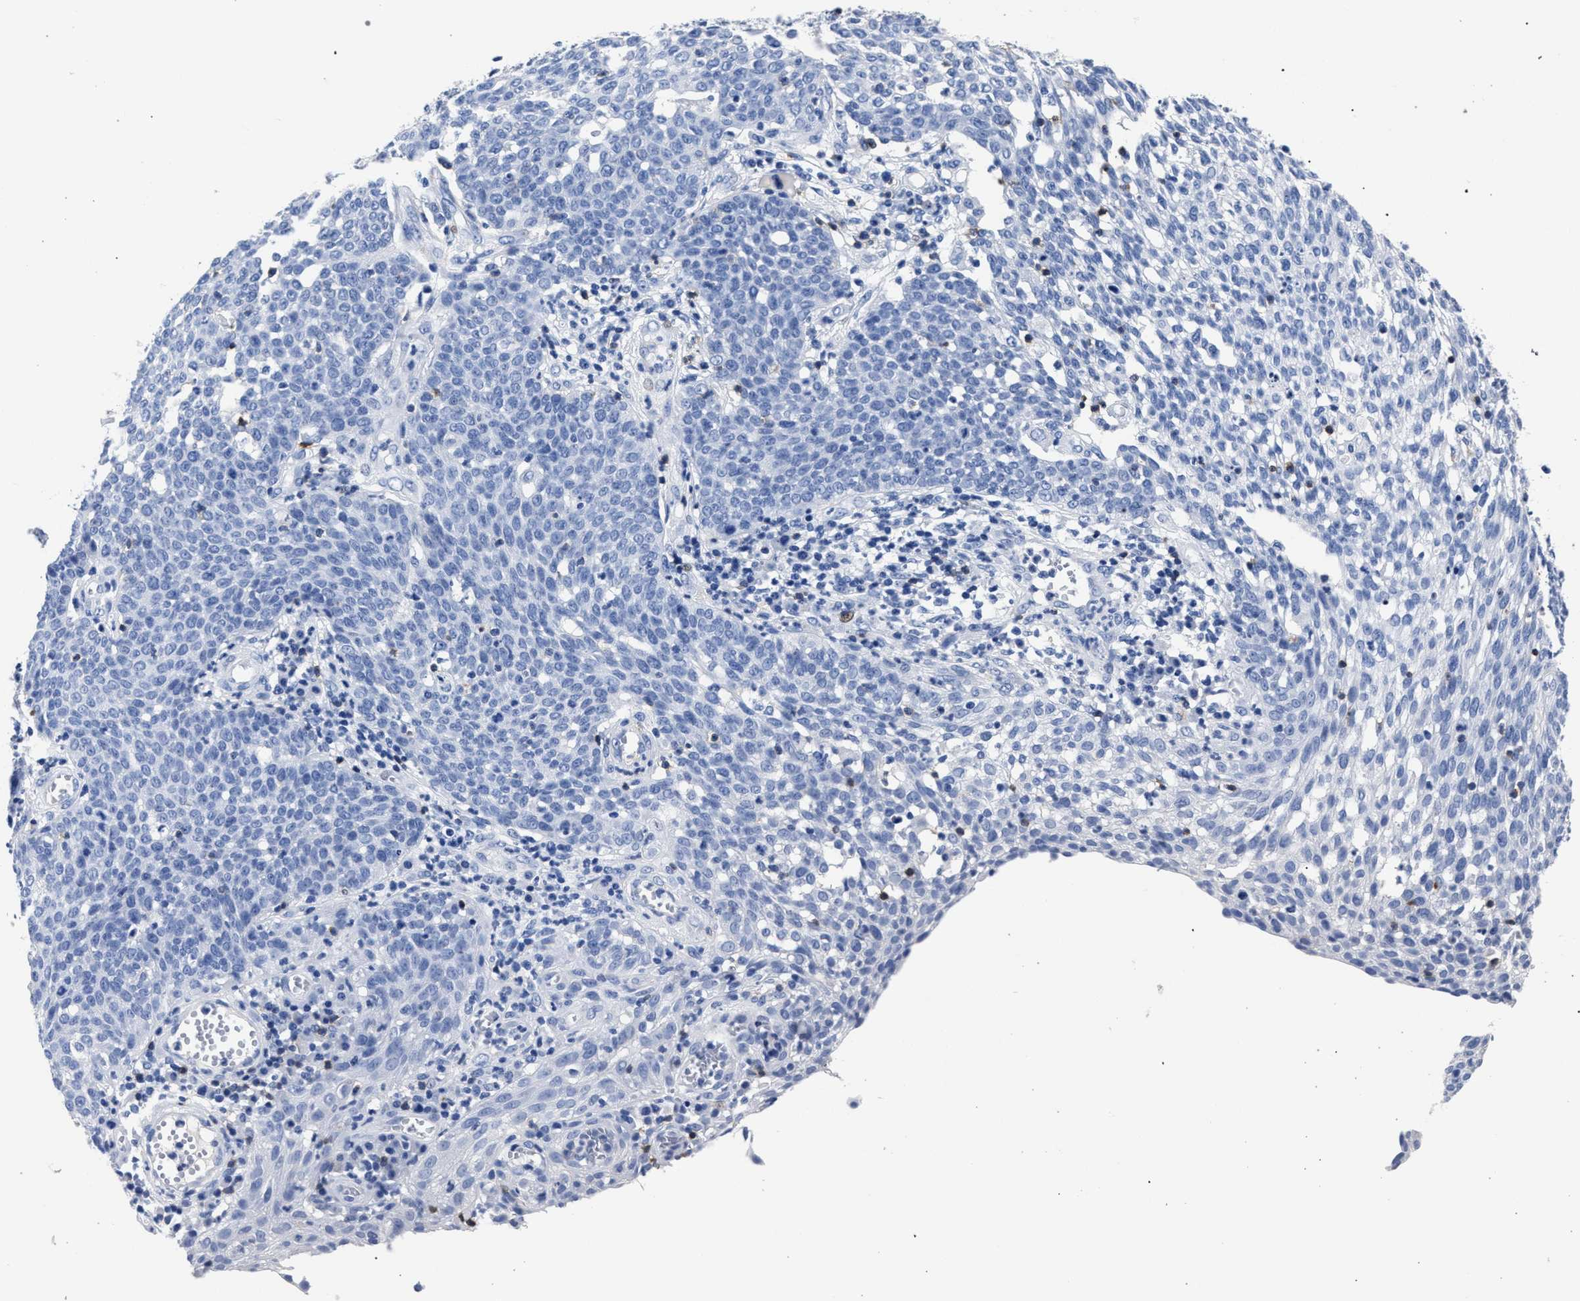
{"staining": {"intensity": "negative", "quantity": "none", "location": "none"}, "tissue": "cervical cancer", "cell_type": "Tumor cells", "image_type": "cancer", "snomed": [{"axis": "morphology", "description": "Squamous cell carcinoma, NOS"}, {"axis": "topography", "description": "Cervix"}], "caption": "Tumor cells show no significant protein positivity in squamous cell carcinoma (cervical).", "gene": "KLRK1", "patient": {"sex": "female", "age": 34}}